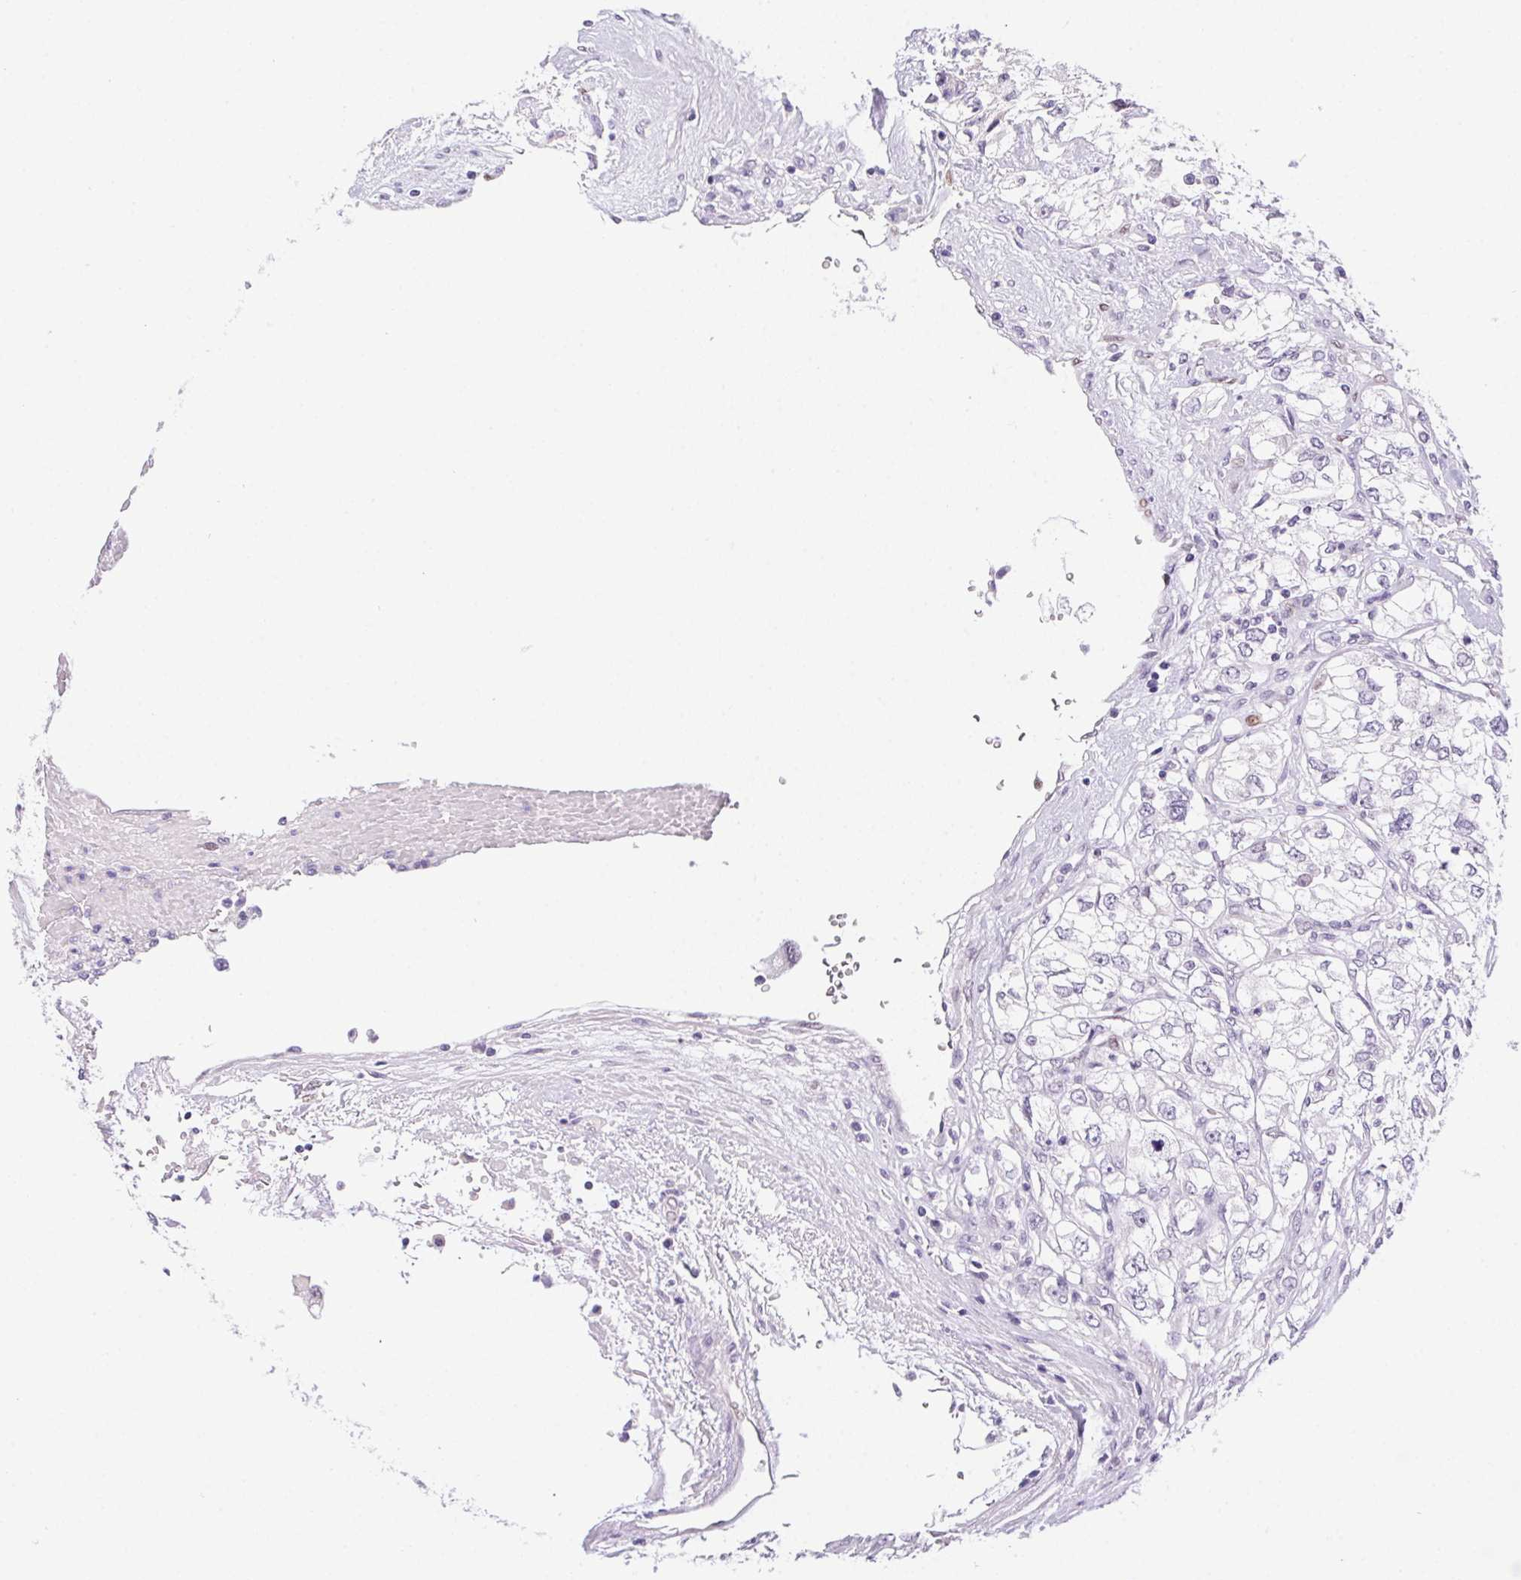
{"staining": {"intensity": "negative", "quantity": "none", "location": "none"}, "tissue": "renal cancer", "cell_type": "Tumor cells", "image_type": "cancer", "snomed": [{"axis": "morphology", "description": "Adenocarcinoma, NOS"}, {"axis": "topography", "description": "Kidney"}], "caption": "Tumor cells show no significant protein positivity in renal cancer. (Brightfield microscopy of DAB IHC at high magnification).", "gene": "SP9", "patient": {"sex": "female", "age": 59}}